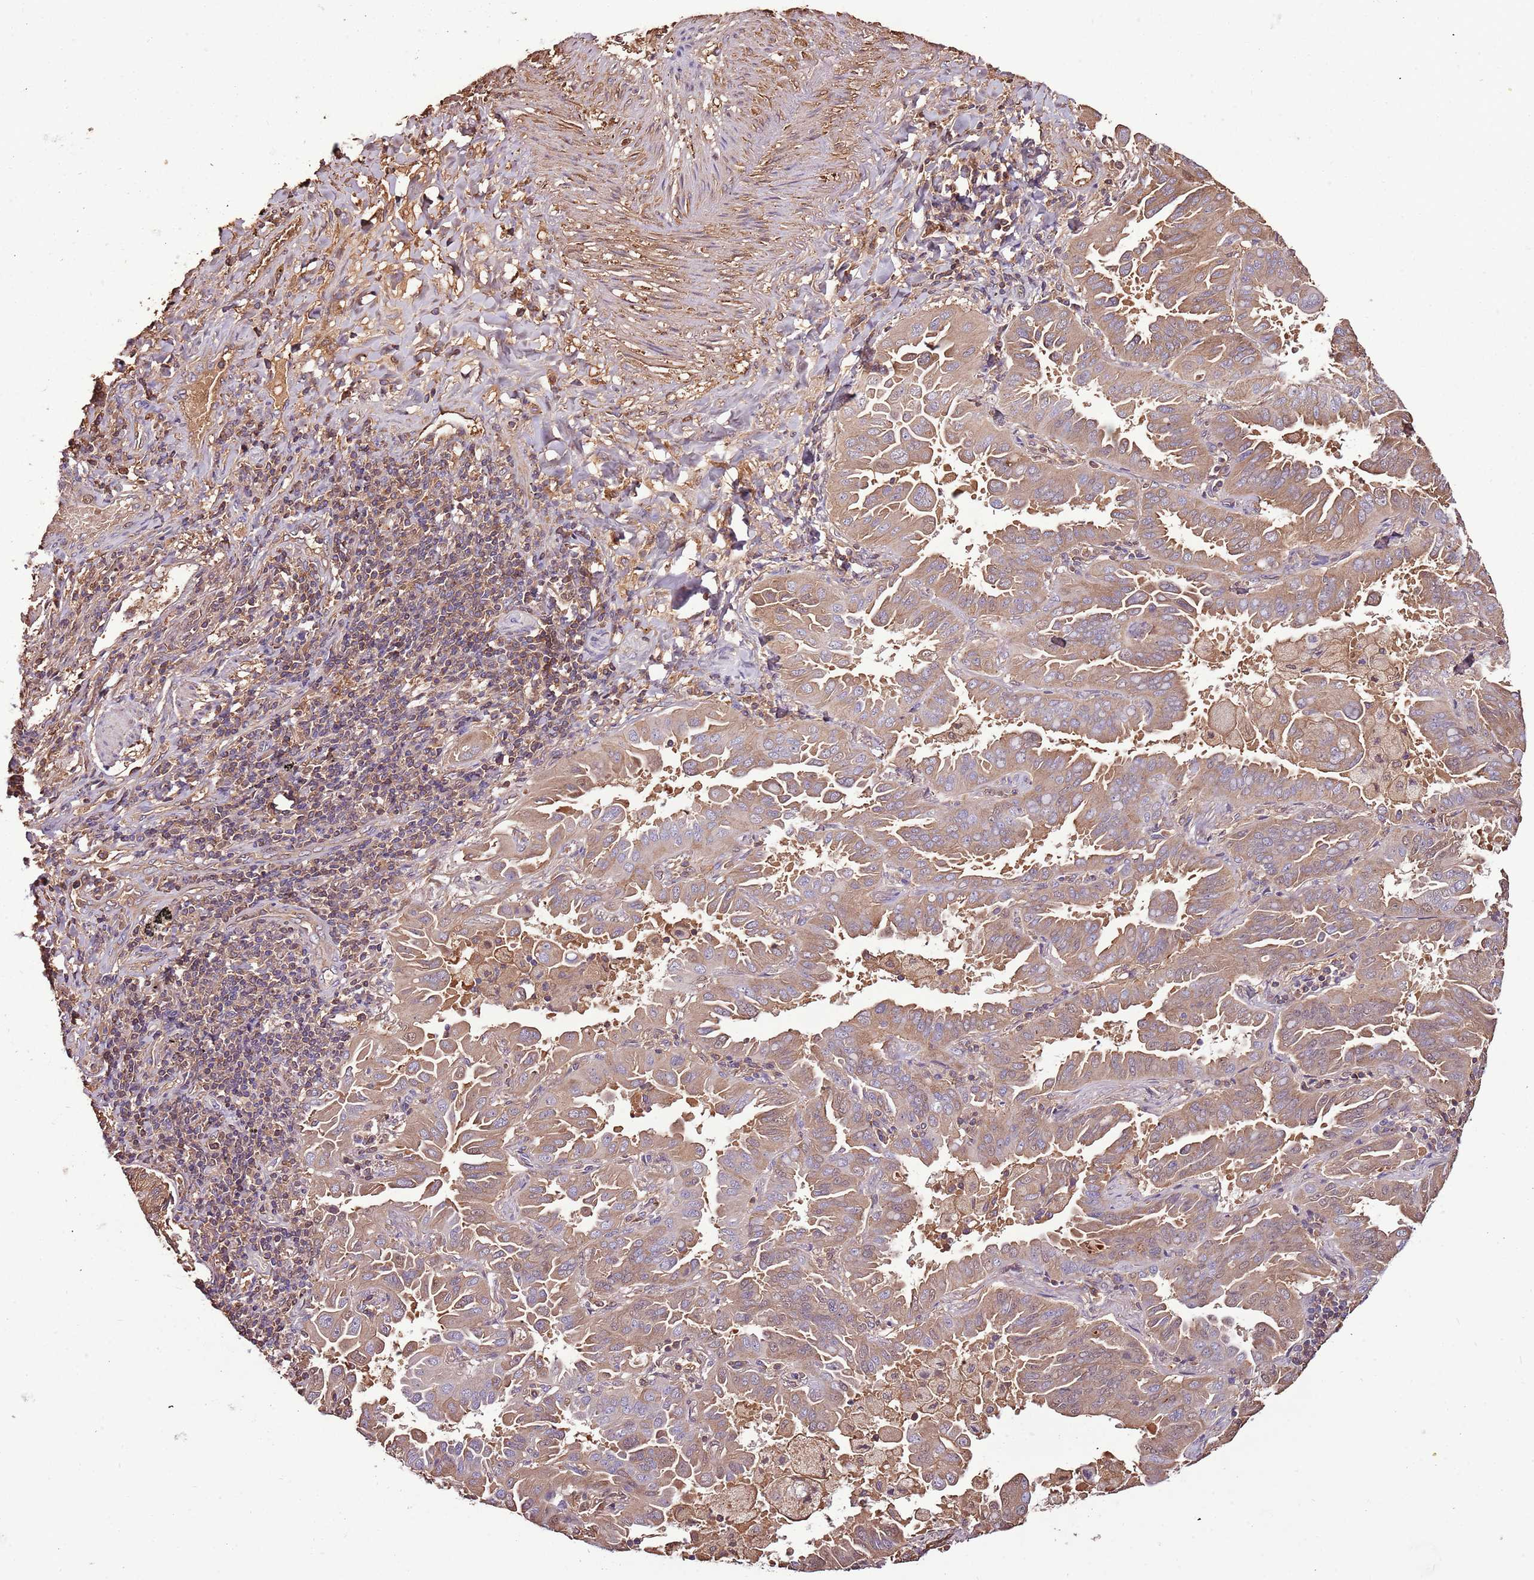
{"staining": {"intensity": "moderate", "quantity": ">75%", "location": "cytoplasmic/membranous"}, "tissue": "lung cancer", "cell_type": "Tumor cells", "image_type": "cancer", "snomed": [{"axis": "morphology", "description": "Adenocarcinoma, NOS"}, {"axis": "topography", "description": "Lung"}], "caption": "Adenocarcinoma (lung) stained with IHC reveals moderate cytoplasmic/membranous staining in about >75% of tumor cells.", "gene": "DENR", "patient": {"sex": "male", "age": 64}}